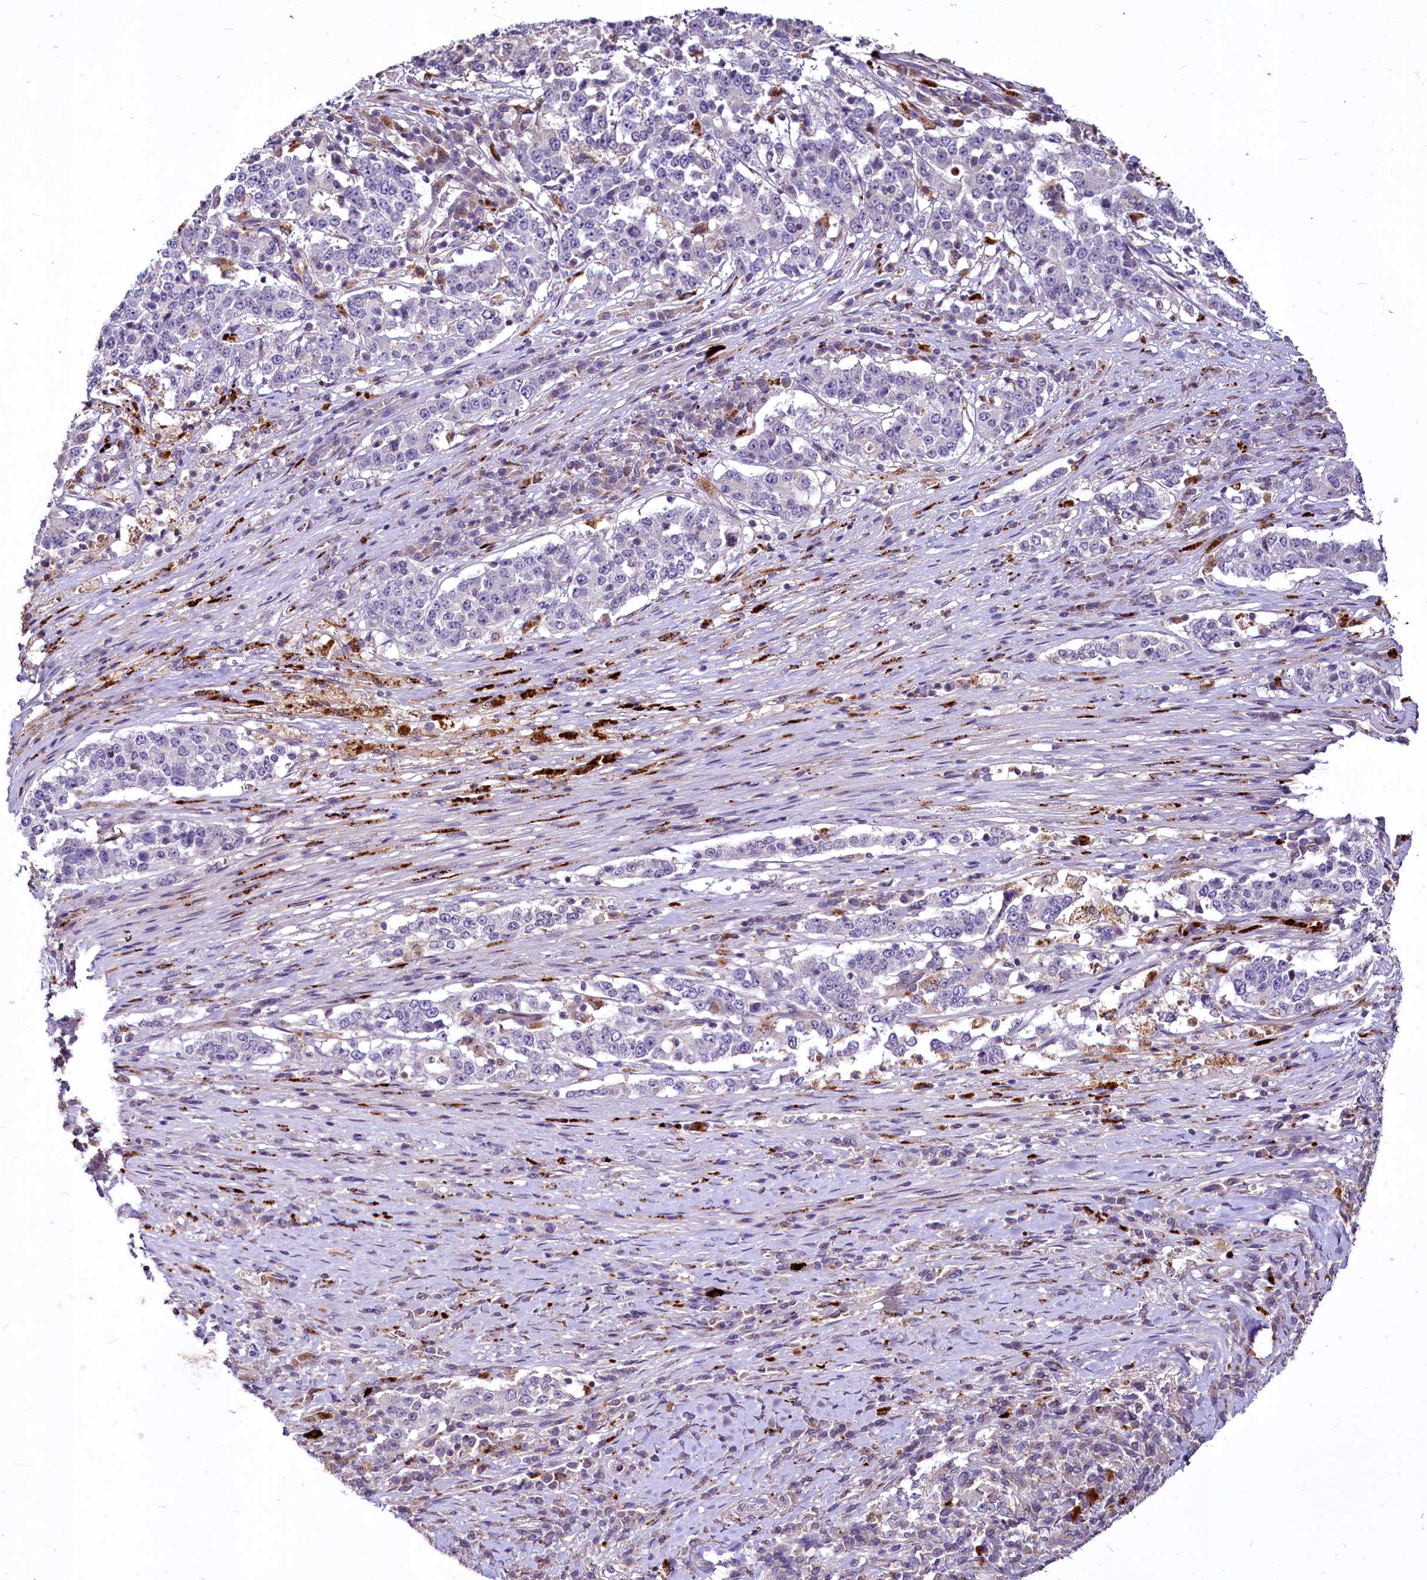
{"staining": {"intensity": "negative", "quantity": "none", "location": "none"}, "tissue": "stomach cancer", "cell_type": "Tumor cells", "image_type": "cancer", "snomed": [{"axis": "morphology", "description": "Adenocarcinoma, NOS"}, {"axis": "topography", "description": "Stomach"}], "caption": "Stomach adenocarcinoma was stained to show a protein in brown. There is no significant positivity in tumor cells.", "gene": "C11orf86", "patient": {"sex": "male", "age": 59}}